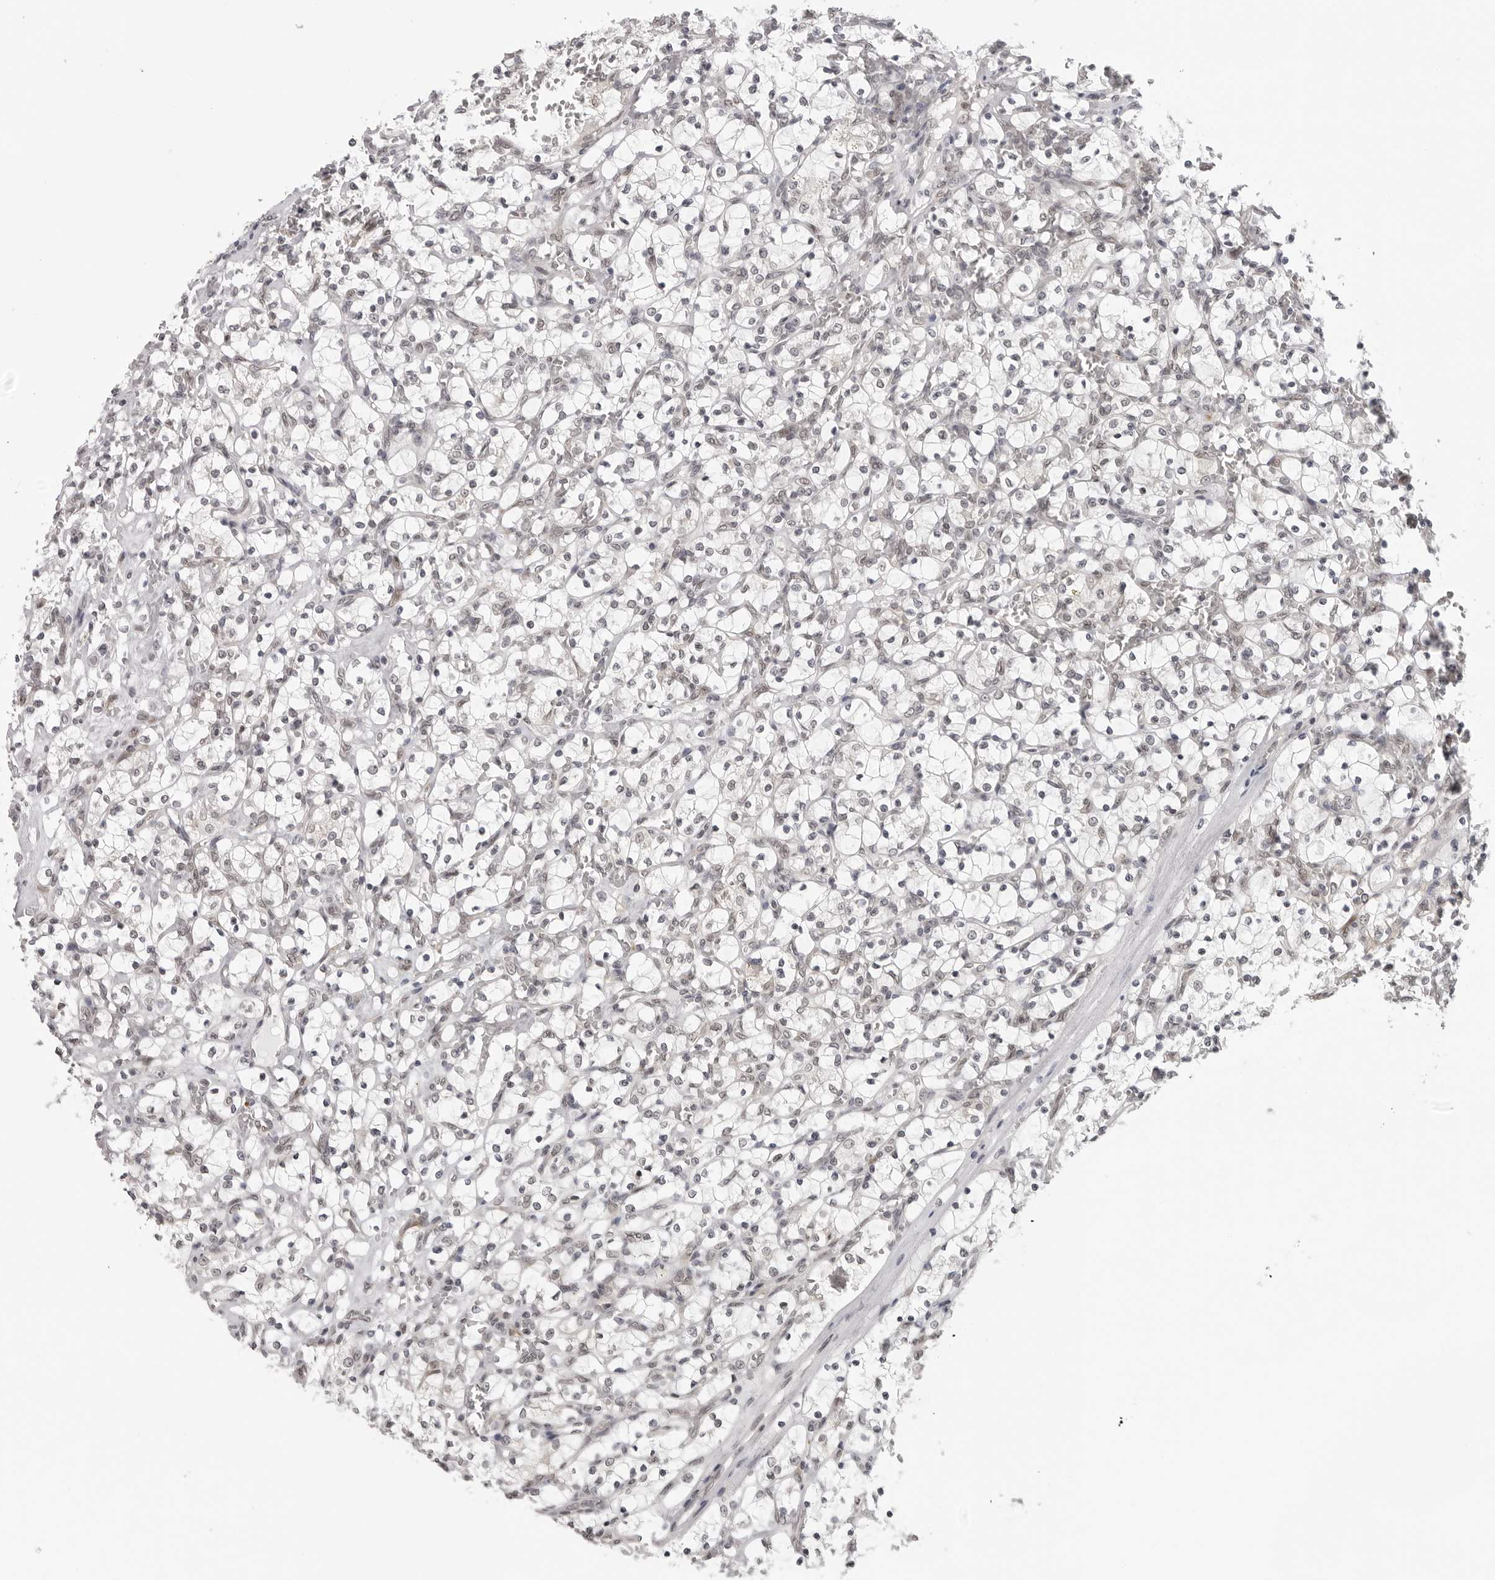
{"staining": {"intensity": "negative", "quantity": "none", "location": "none"}, "tissue": "renal cancer", "cell_type": "Tumor cells", "image_type": "cancer", "snomed": [{"axis": "morphology", "description": "Adenocarcinoma, NOS"}, {"axis": "topography", "description": "Kidney"}], "caption": "Tumor cells are negative for protein expression in human renal adenocarcinoma.", "gene": "CASP7", "patient": {"sex": "female", "age": 69}}